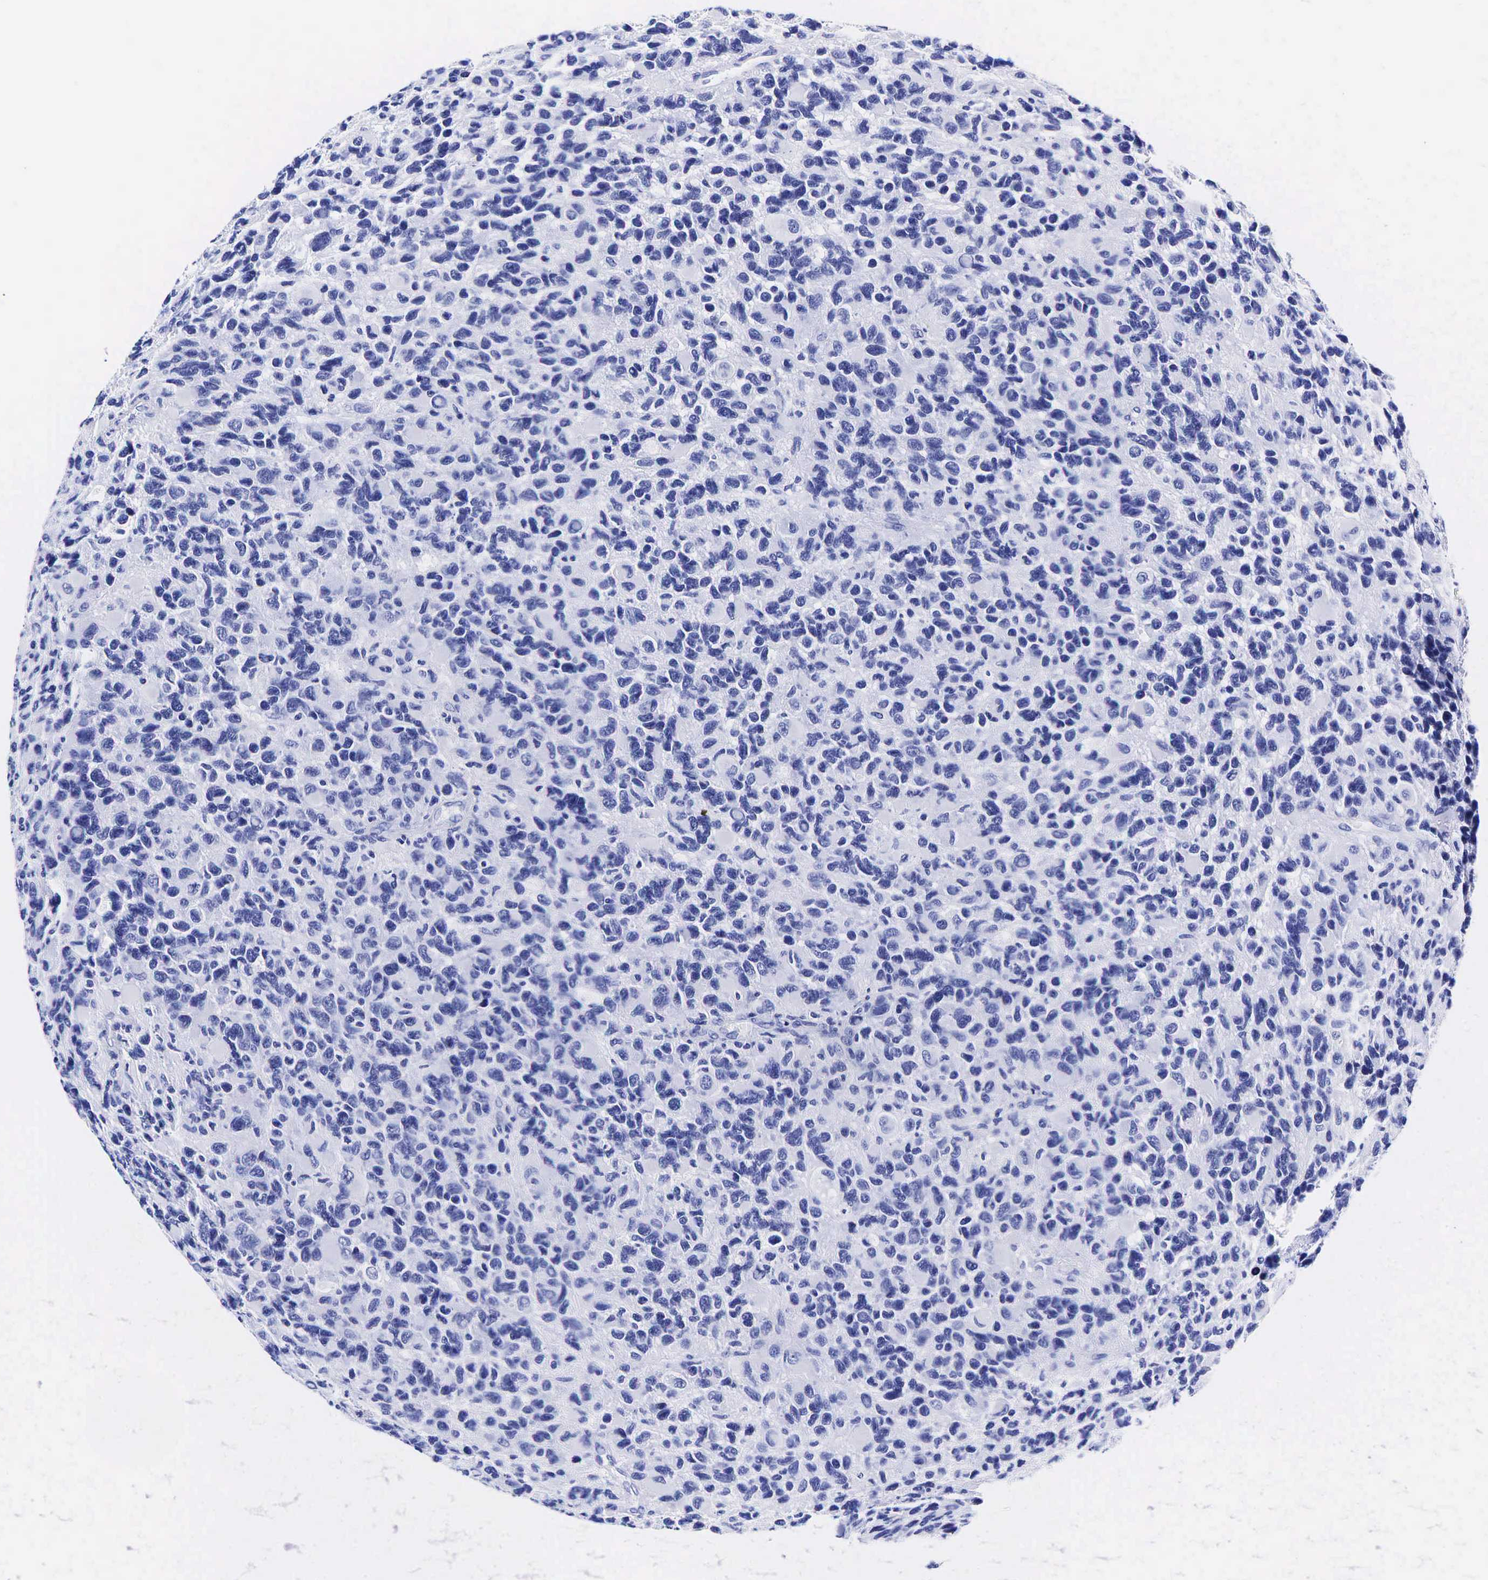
{"staining": {"intensity": "negative", "quantity": "none", "location": "none"}, "tissue": "glioma", "cell_type": "Tumor cells", "image_type": "cancer", "snomed": [{"axis": "morphology", "description": "Glioma, malignant, High grade"}, {"axis": "topography", "description": "Brain"}], "caption": "Immunohistochemical staining of malignant high-grade glioma exhibits no significant positivity in tumor cells.", "gene": "GAST", "patient": {"sex": "male", "age": 77}}